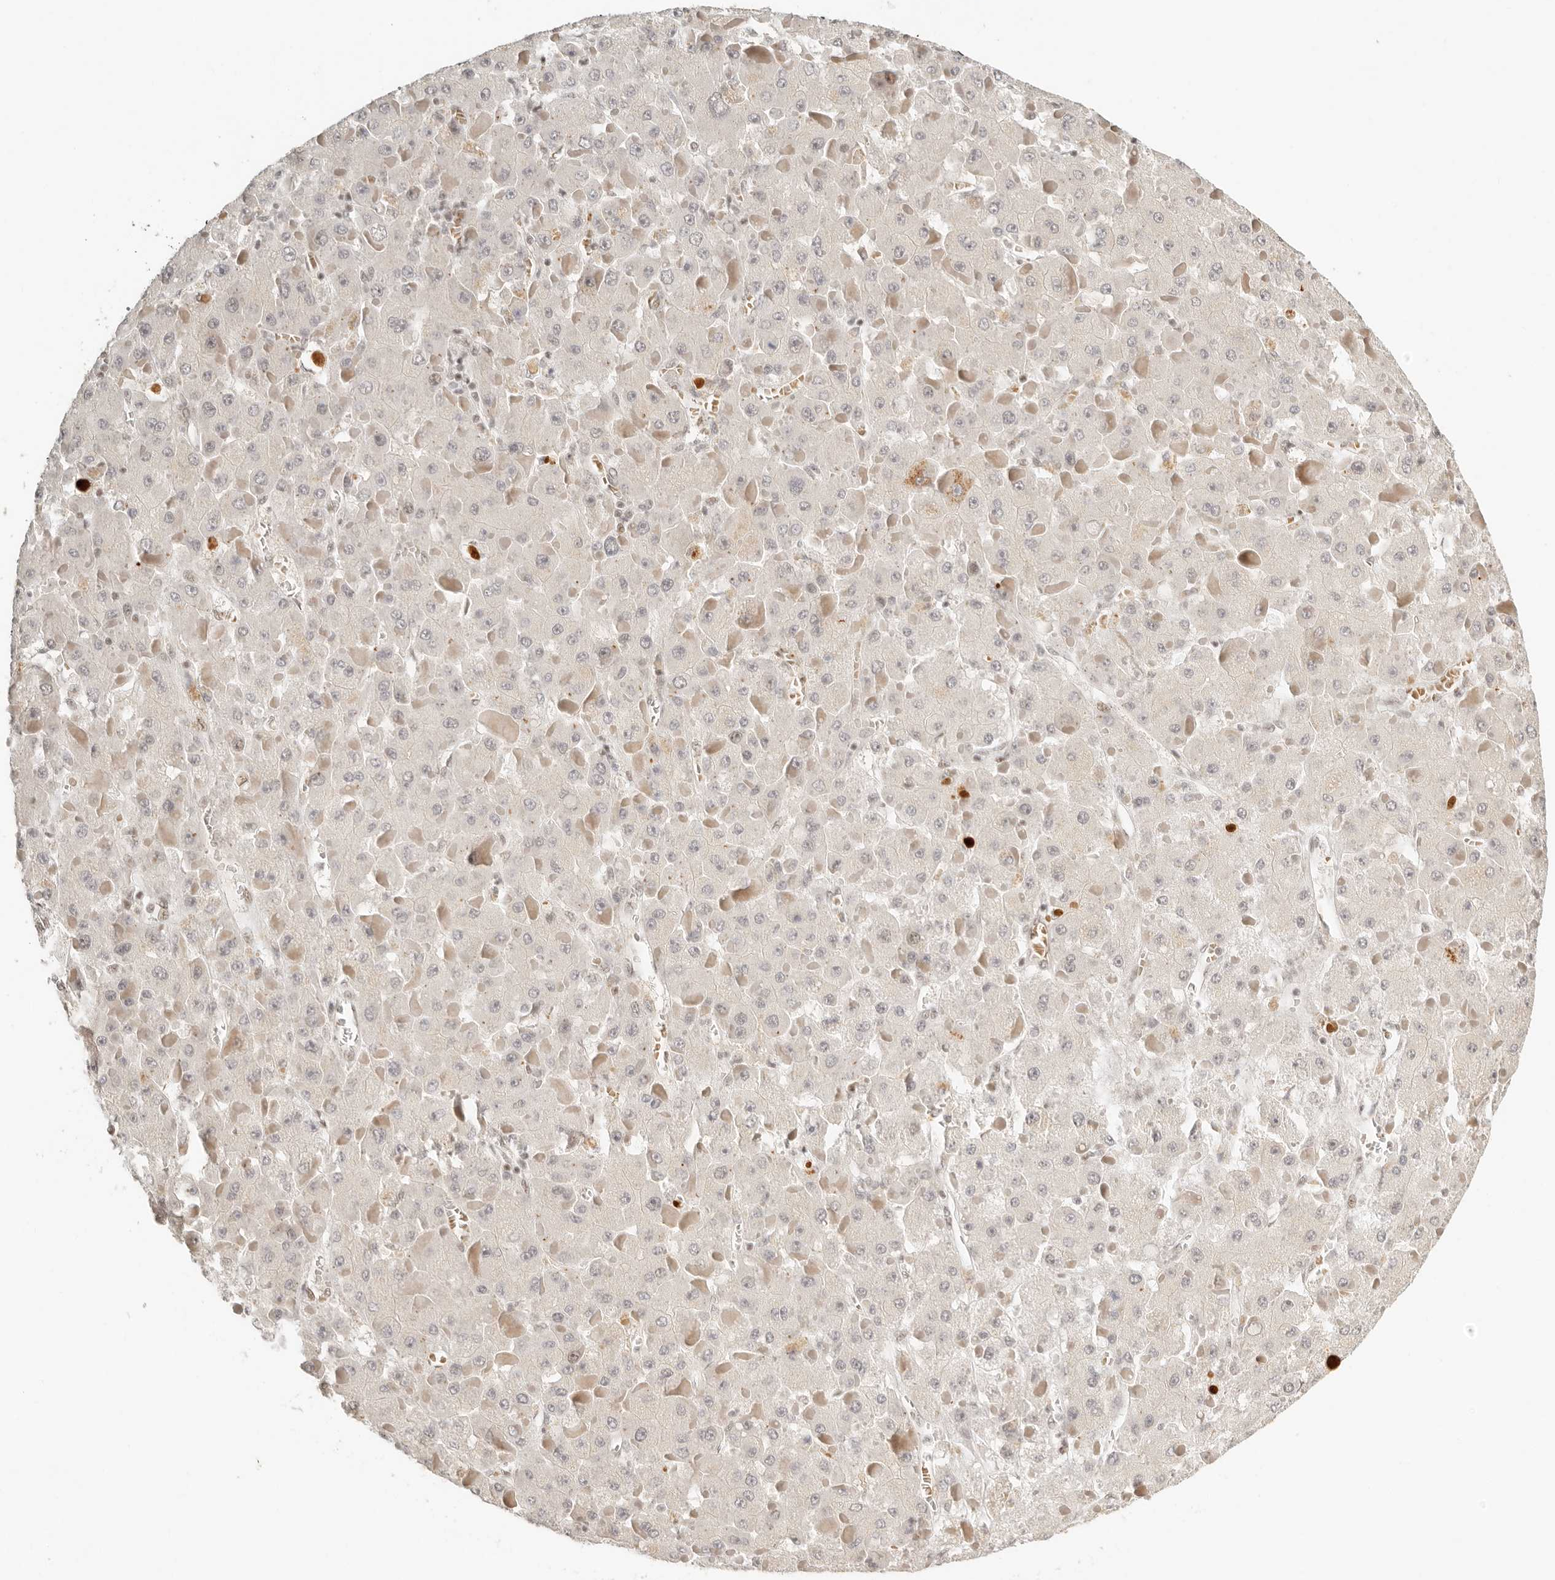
{"staining": {"intensity": "negative", "quantity": "none", "location": "none"}, "tissue": "liver cancer", "cell_type": "Tumor cells", "image_type": "cancer", "snomed": [{"axis": "morphology", "description": "Carcinoma, Hepatocellular, NOS"}, {"axis": "topography", "description": "Liver"}], "caption": "High magnification brightfield microscopy of hepatocellular carcinoma (liver) stained with DAB (3,3'-diaminobenzidine) (brown) and counterstained with hematoxylin (blue): tumor cells show no significant expression. (DAB immunohistochemistry (IHC), high magnification).", "gene": "GABPA", "patient": {"sex": "female", "age": 73}}